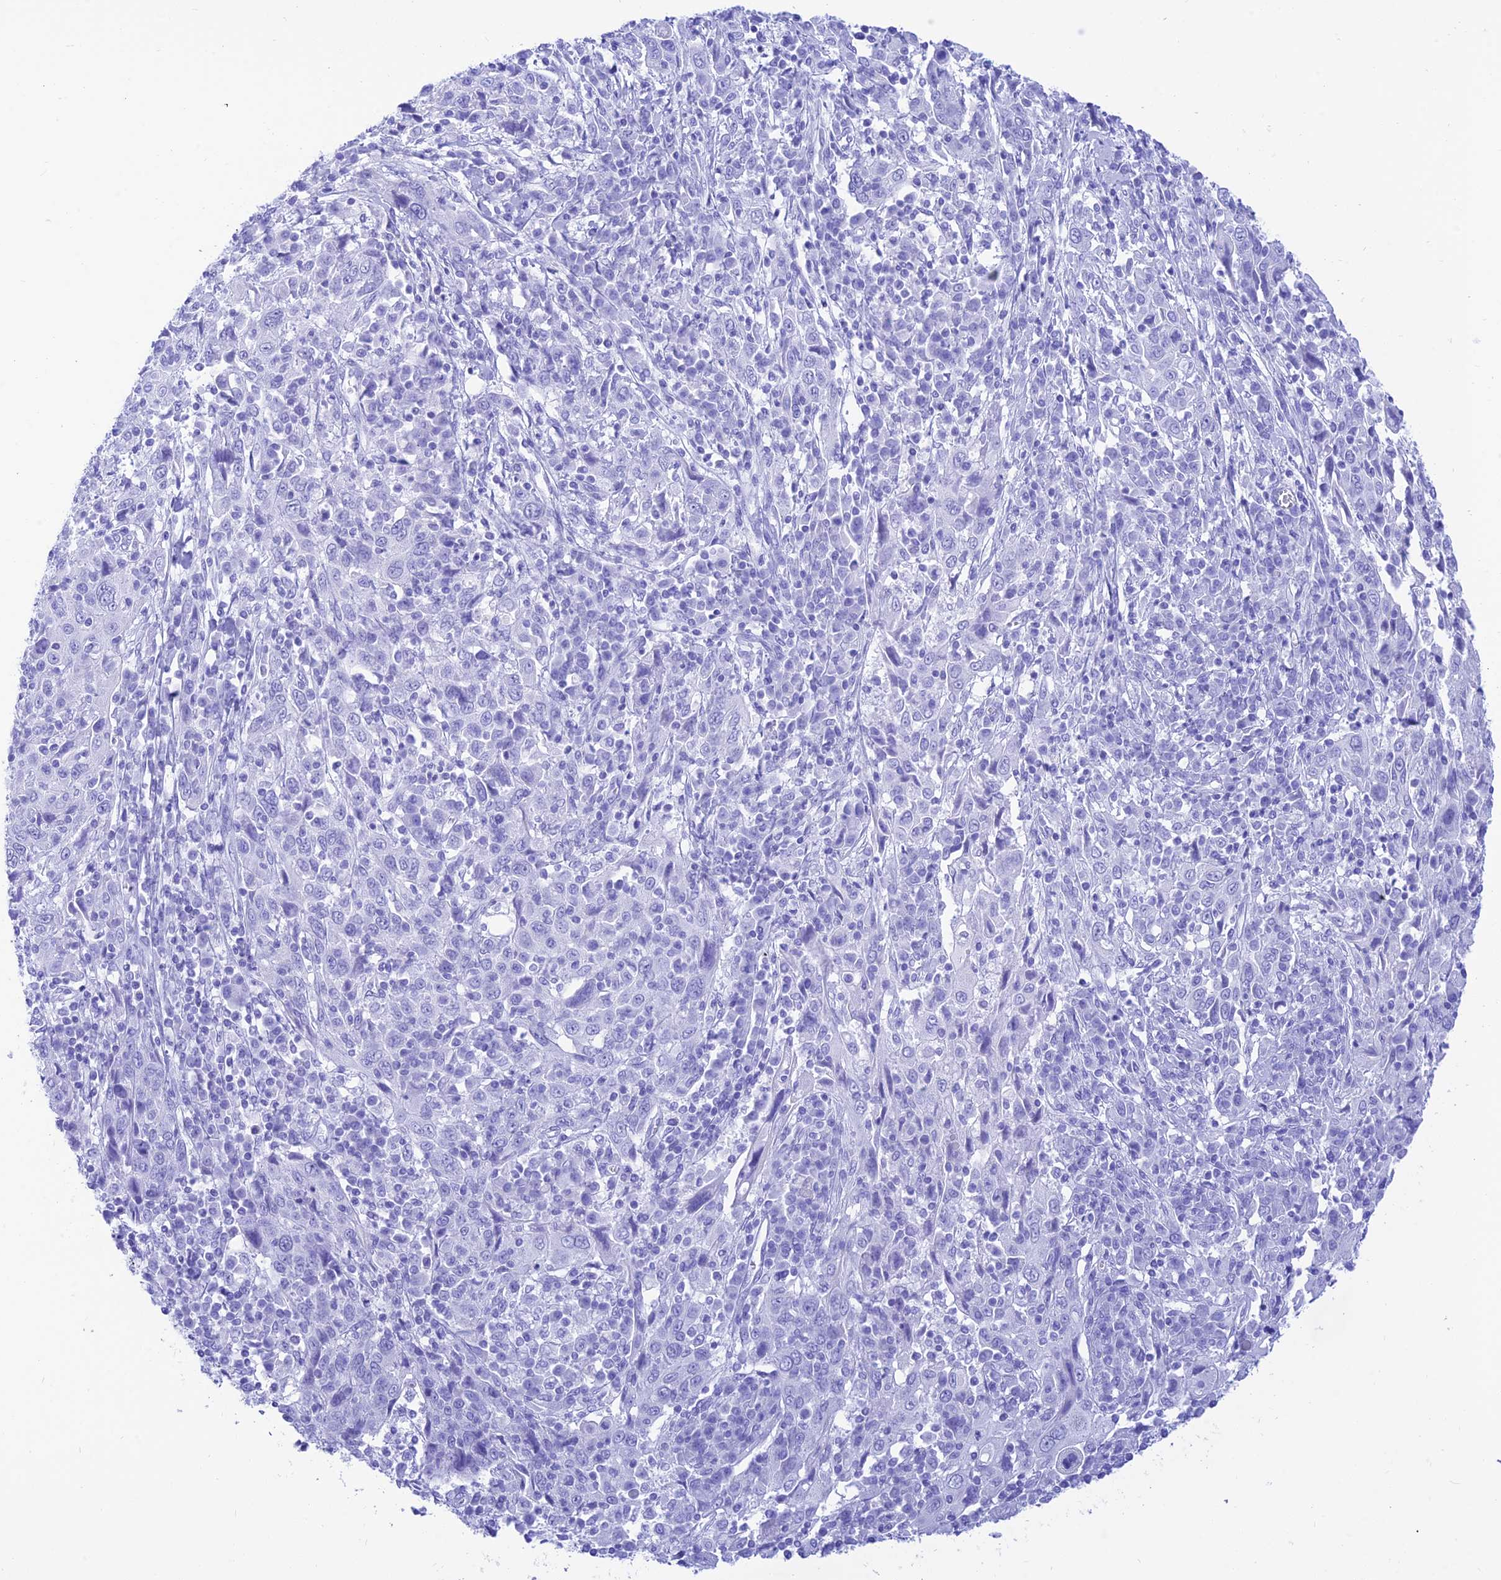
{"staining": {"intensity": "negative", "quantity": "none", "location": "none"}, "tissue": "cervical cancer", "cell_type": "Tumor cells", "image_type": "cancer", "snomed": [{"axis": "morphology", "description": "Squamous cell carcinoma, NOS"}, {"axis": "topography", "description": "Cervix"}], "caption": "Immunohistochemistry of cervical cancer displays no expression in tumor cells.", "gene": "PRNP", "patient": {"sex": "female", "age": 46}}